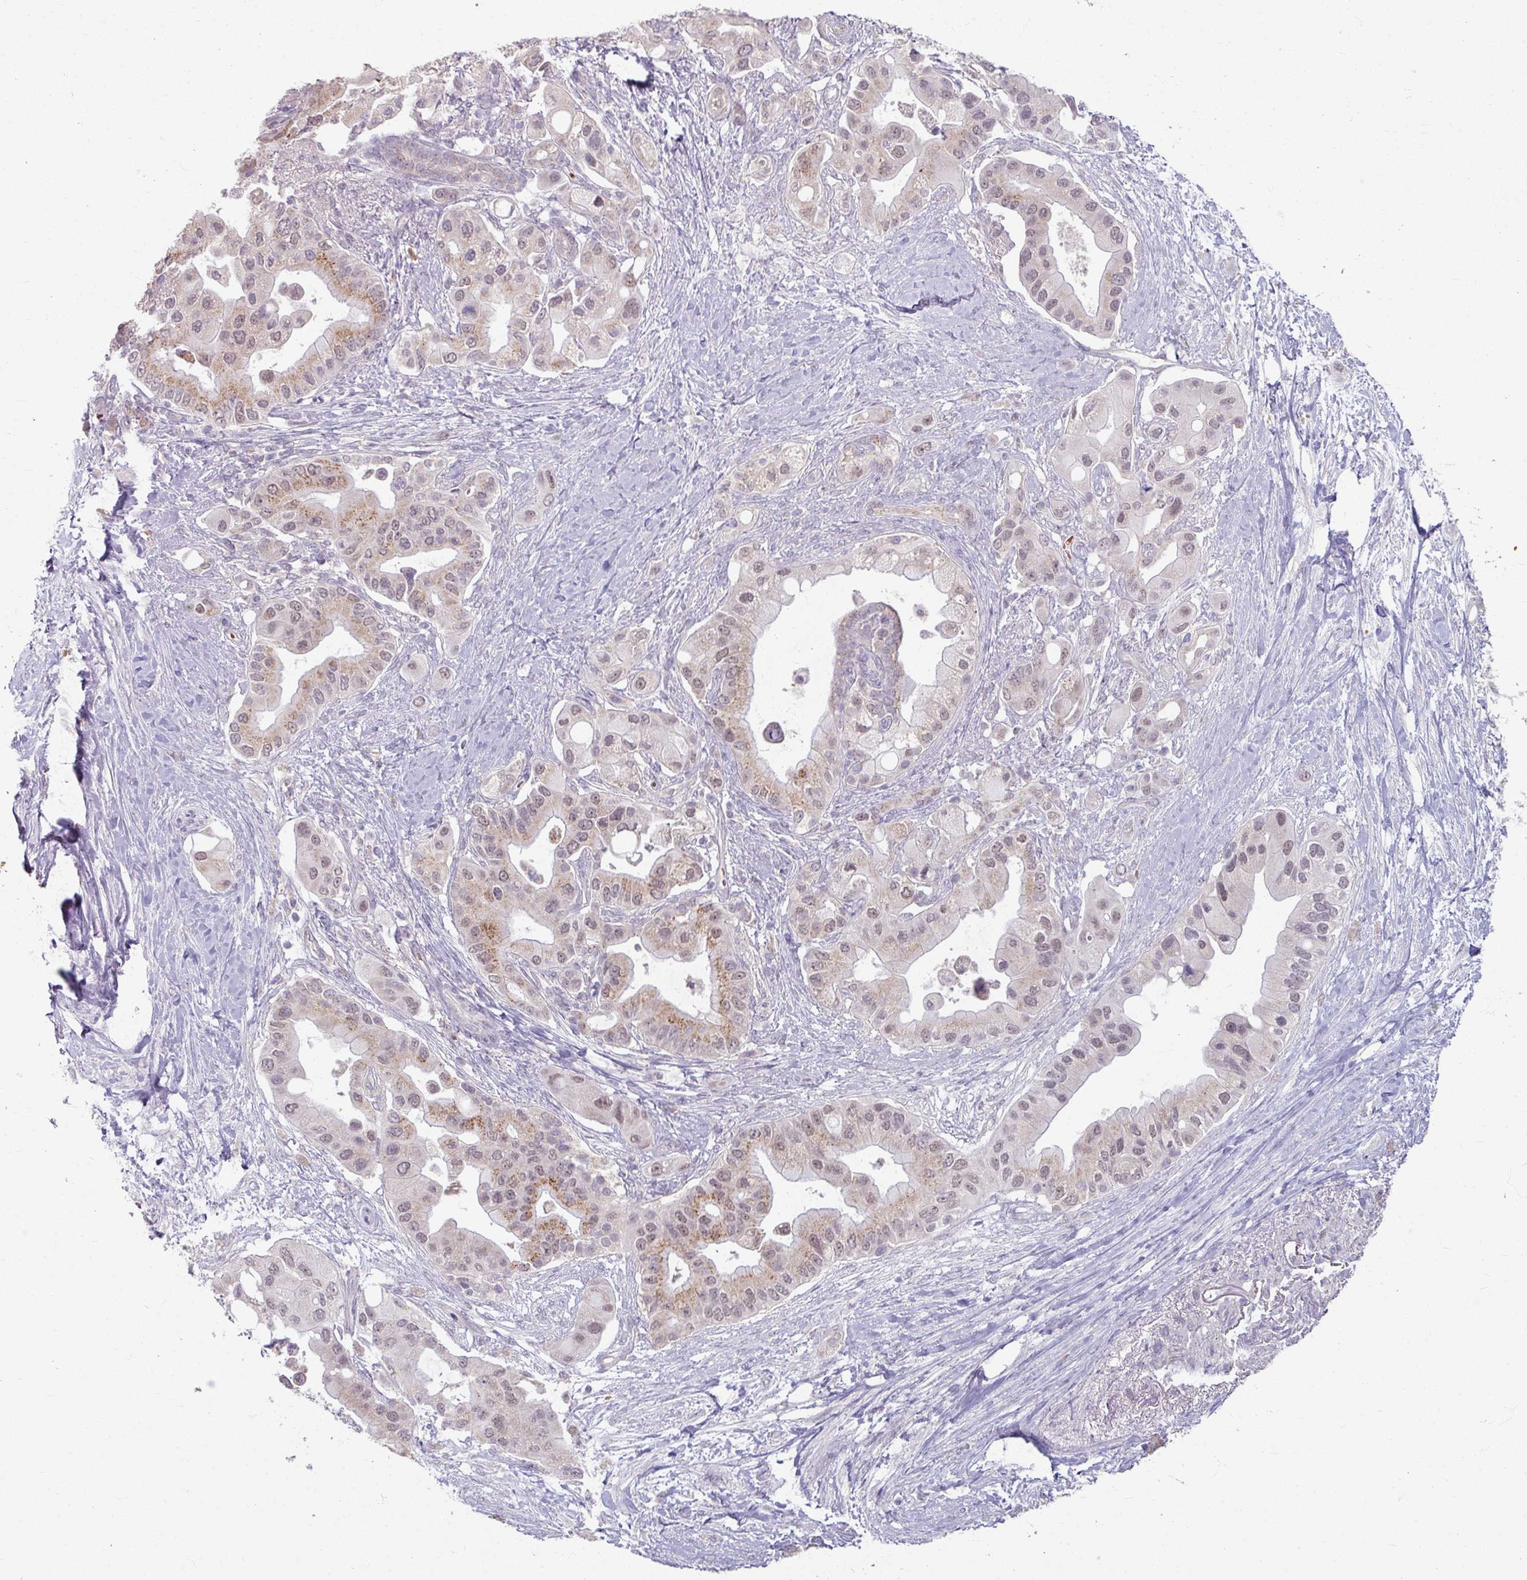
{"staining": {"intensity": "moderate", "quantity": "25%-75%", "location": "cytoplasmic/membranous,nuclear"}, "tissue": "pancreatic cancer", "cell_type": "Tumor cells", "image_type": "cancer", "snomed": [{"axis": "morphology", "description": "Adenocarcinoma, NOS"}, {"axis": "topography", "description": "Pancreas"}], "caption": "Pancreatic cancer (adenocarcinoma) tissue reveals moderate cytoplasmic/membranous and nuclear expression in approximately 25%-75% of tumor cells (IHC, brightfield microscopy, high magnification).", "gene": "KMT5C", "patient": {"sex": "male", "age": 57}}